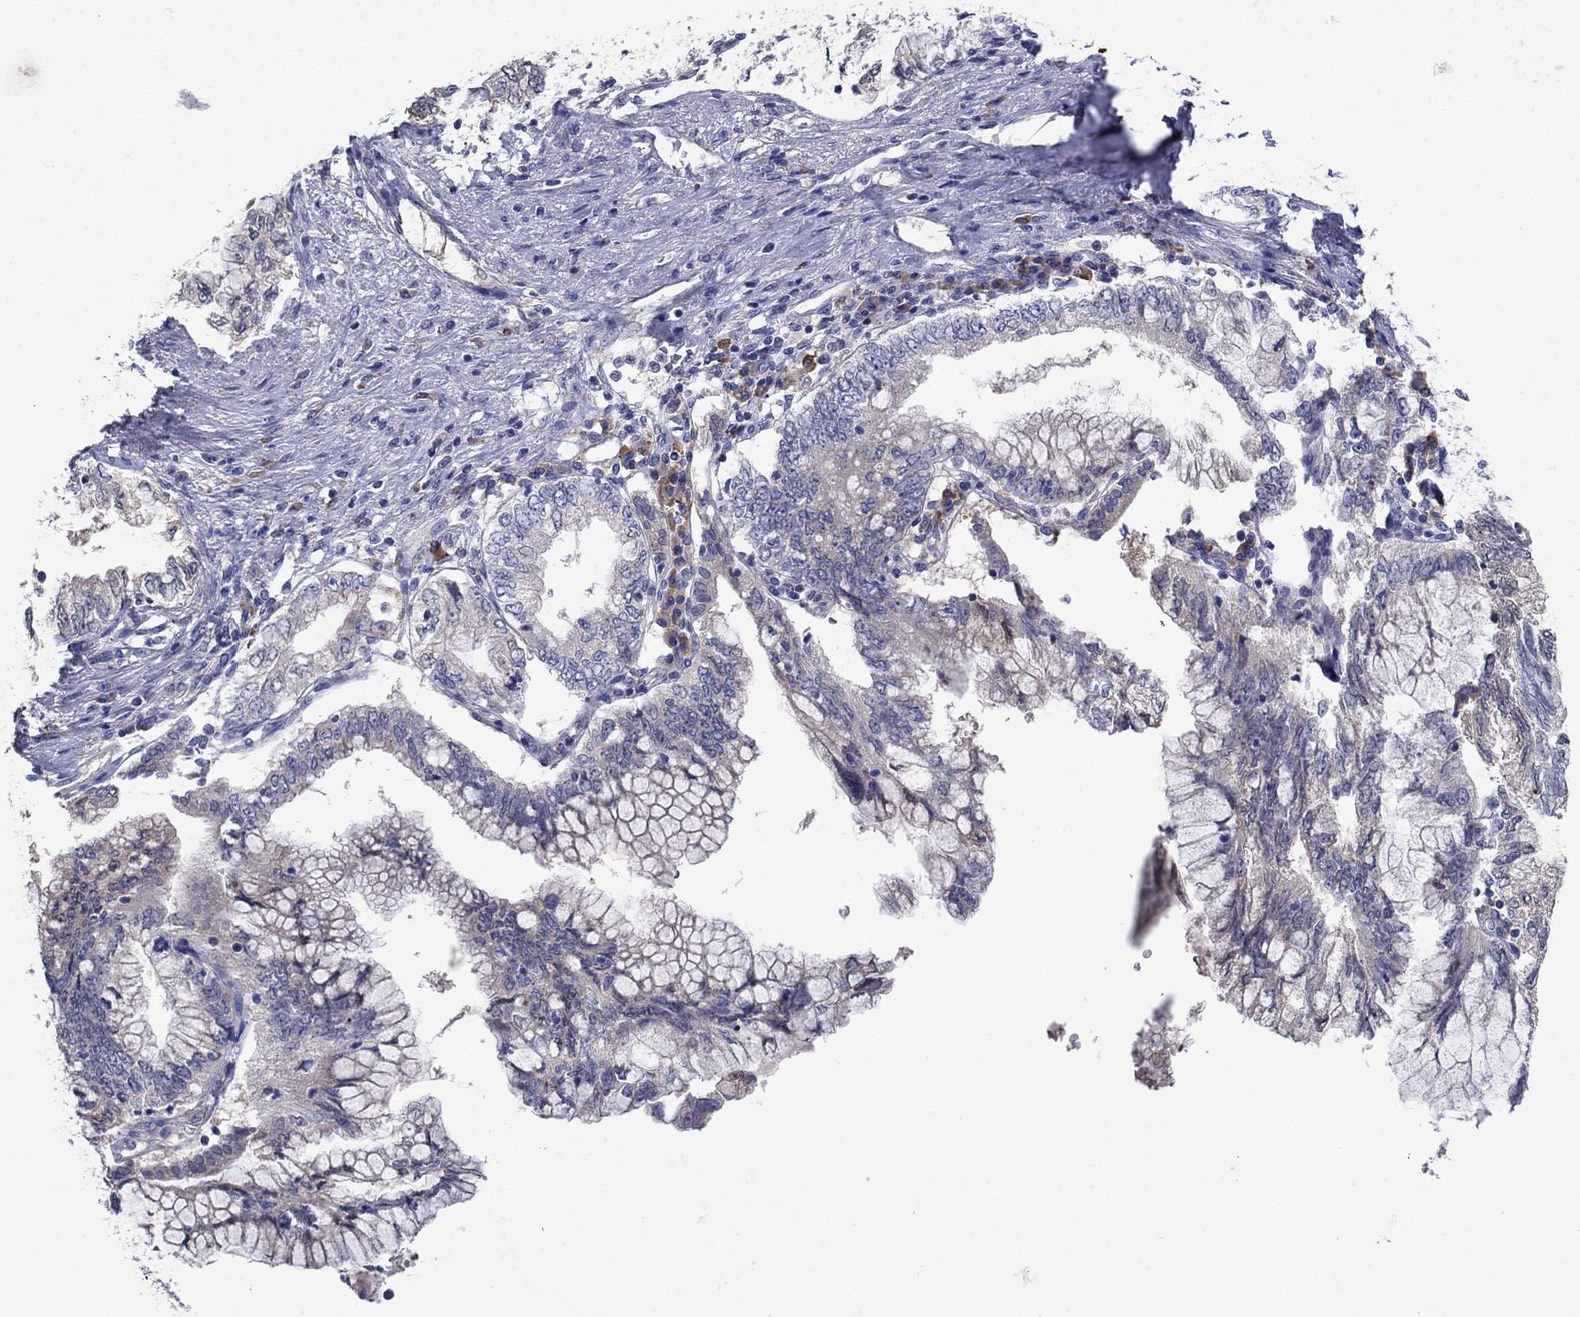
{"staining": {"intensity": "negative", "quantity": "none", "location": "none"}, "tissue": "pancreatic cancer", "cell_type": "Tumor cells", "image_type": "cancer", "snomed": [{"axis": "morphology", "description": "Adenocarcinoma, NOS"}, {"axis": "topography", "description": "Pancreas"}], "caption": "This photomicrograph is of pancreatic cancer (adenocarcinoma) stained with immunohistochemistry (IHC) to label a protein in brown with the nuclei are counter-stained blue. There is no expression in tumor cells.", "gene": "SULT2B1", "patient": {"sex": "female", "age": 73}}